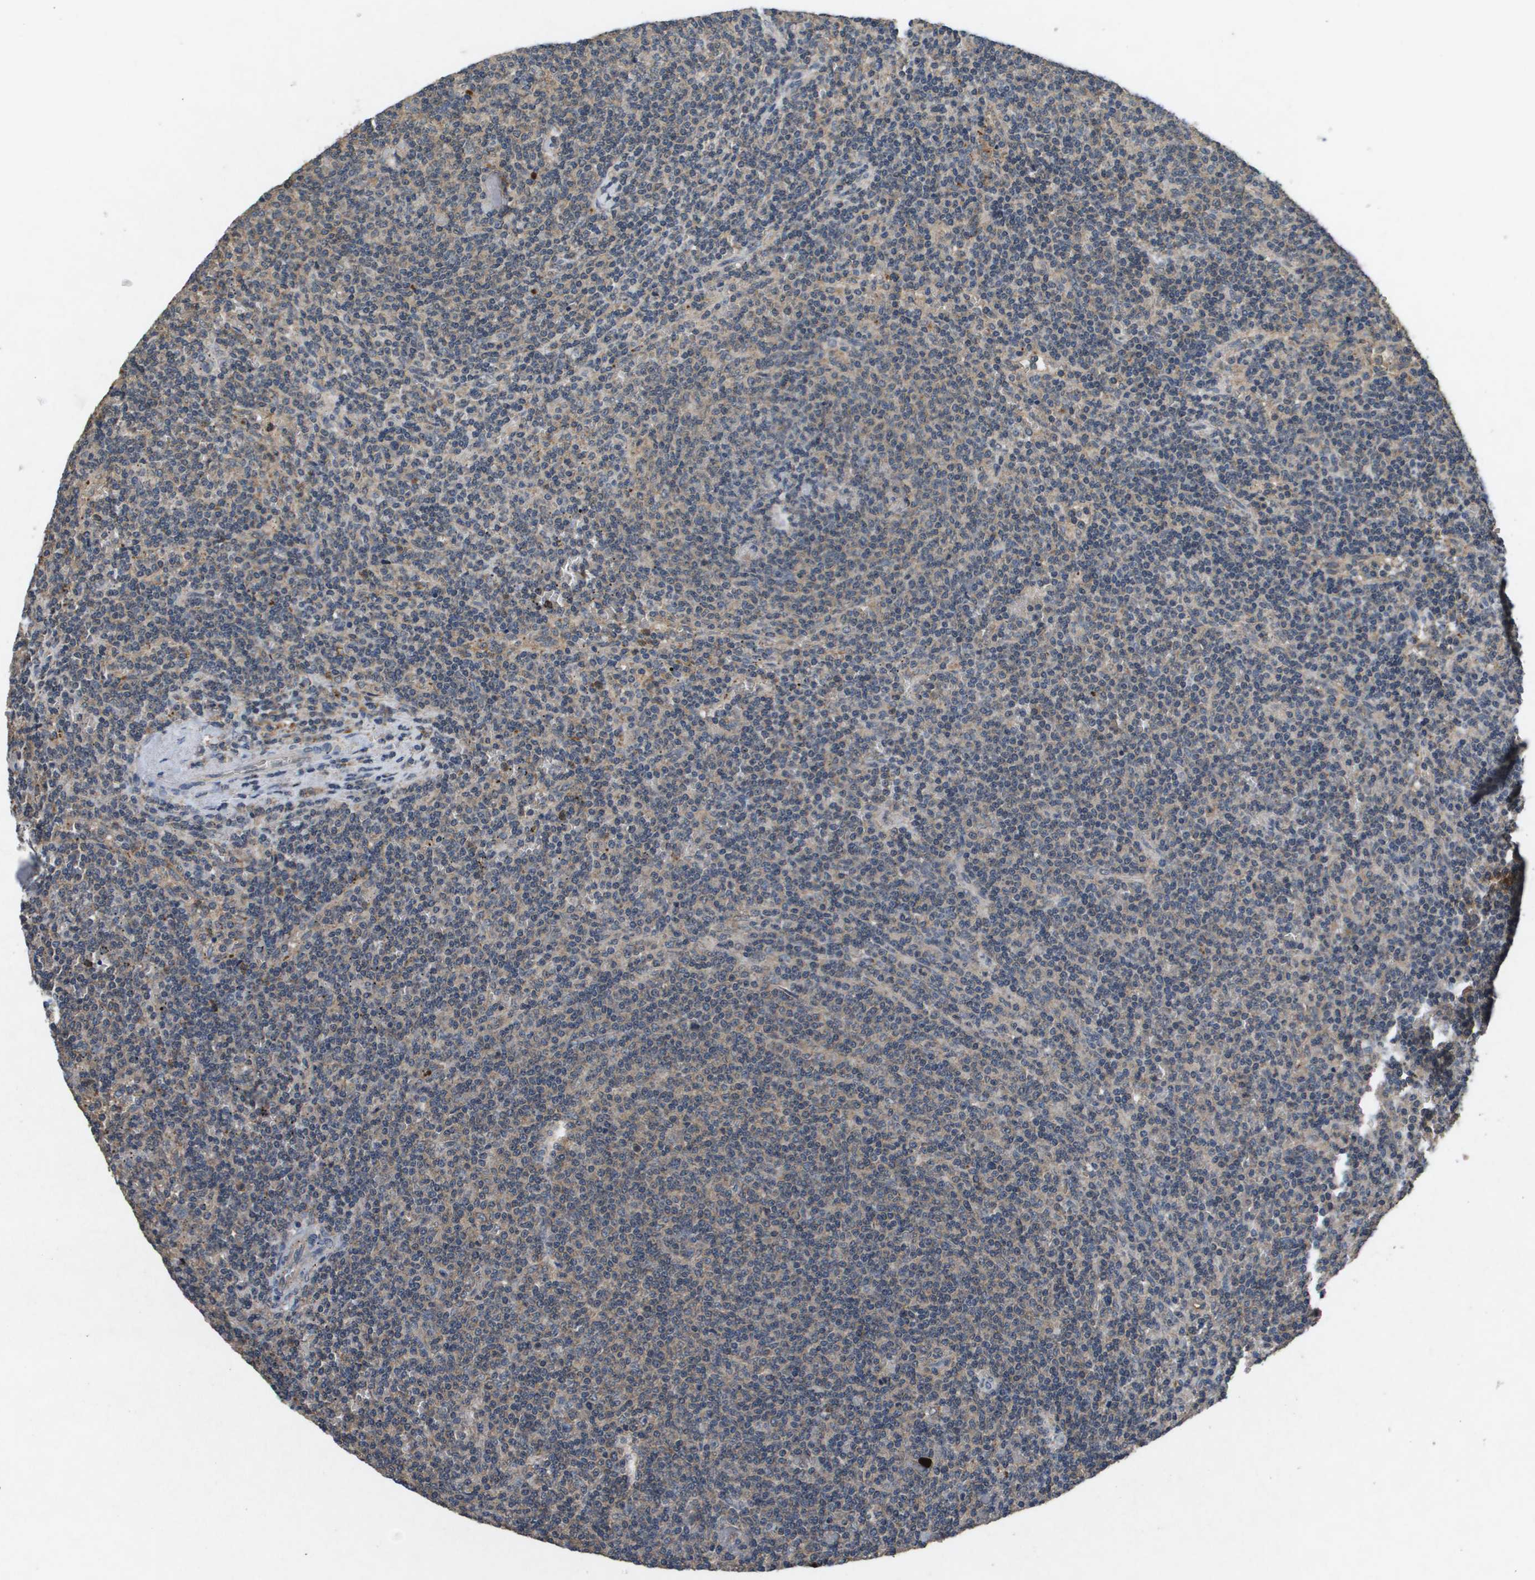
{"staining": {"intensity": "weak", "quantity": "25%-75%", "location": "cytoplasmic/membranous"}, "tissue": "lymphoma", "cell_type": "Tumor cells", "image_type": "cancer", "snomed": [{"axis": "morphology", "description": "Malignant lymphoma, non-Hodgkin's type, Low grade"}, {"axis": "topography", "description": "Spleen"}], "caption": "The immunohistochemical stain shows weak cytoplasmic/membranous expression in tumor cells of lymphoma tissue. Nuclei are stained in blue.", "gene": "PROC", "patient": {"sex": "female", "age": 50}}